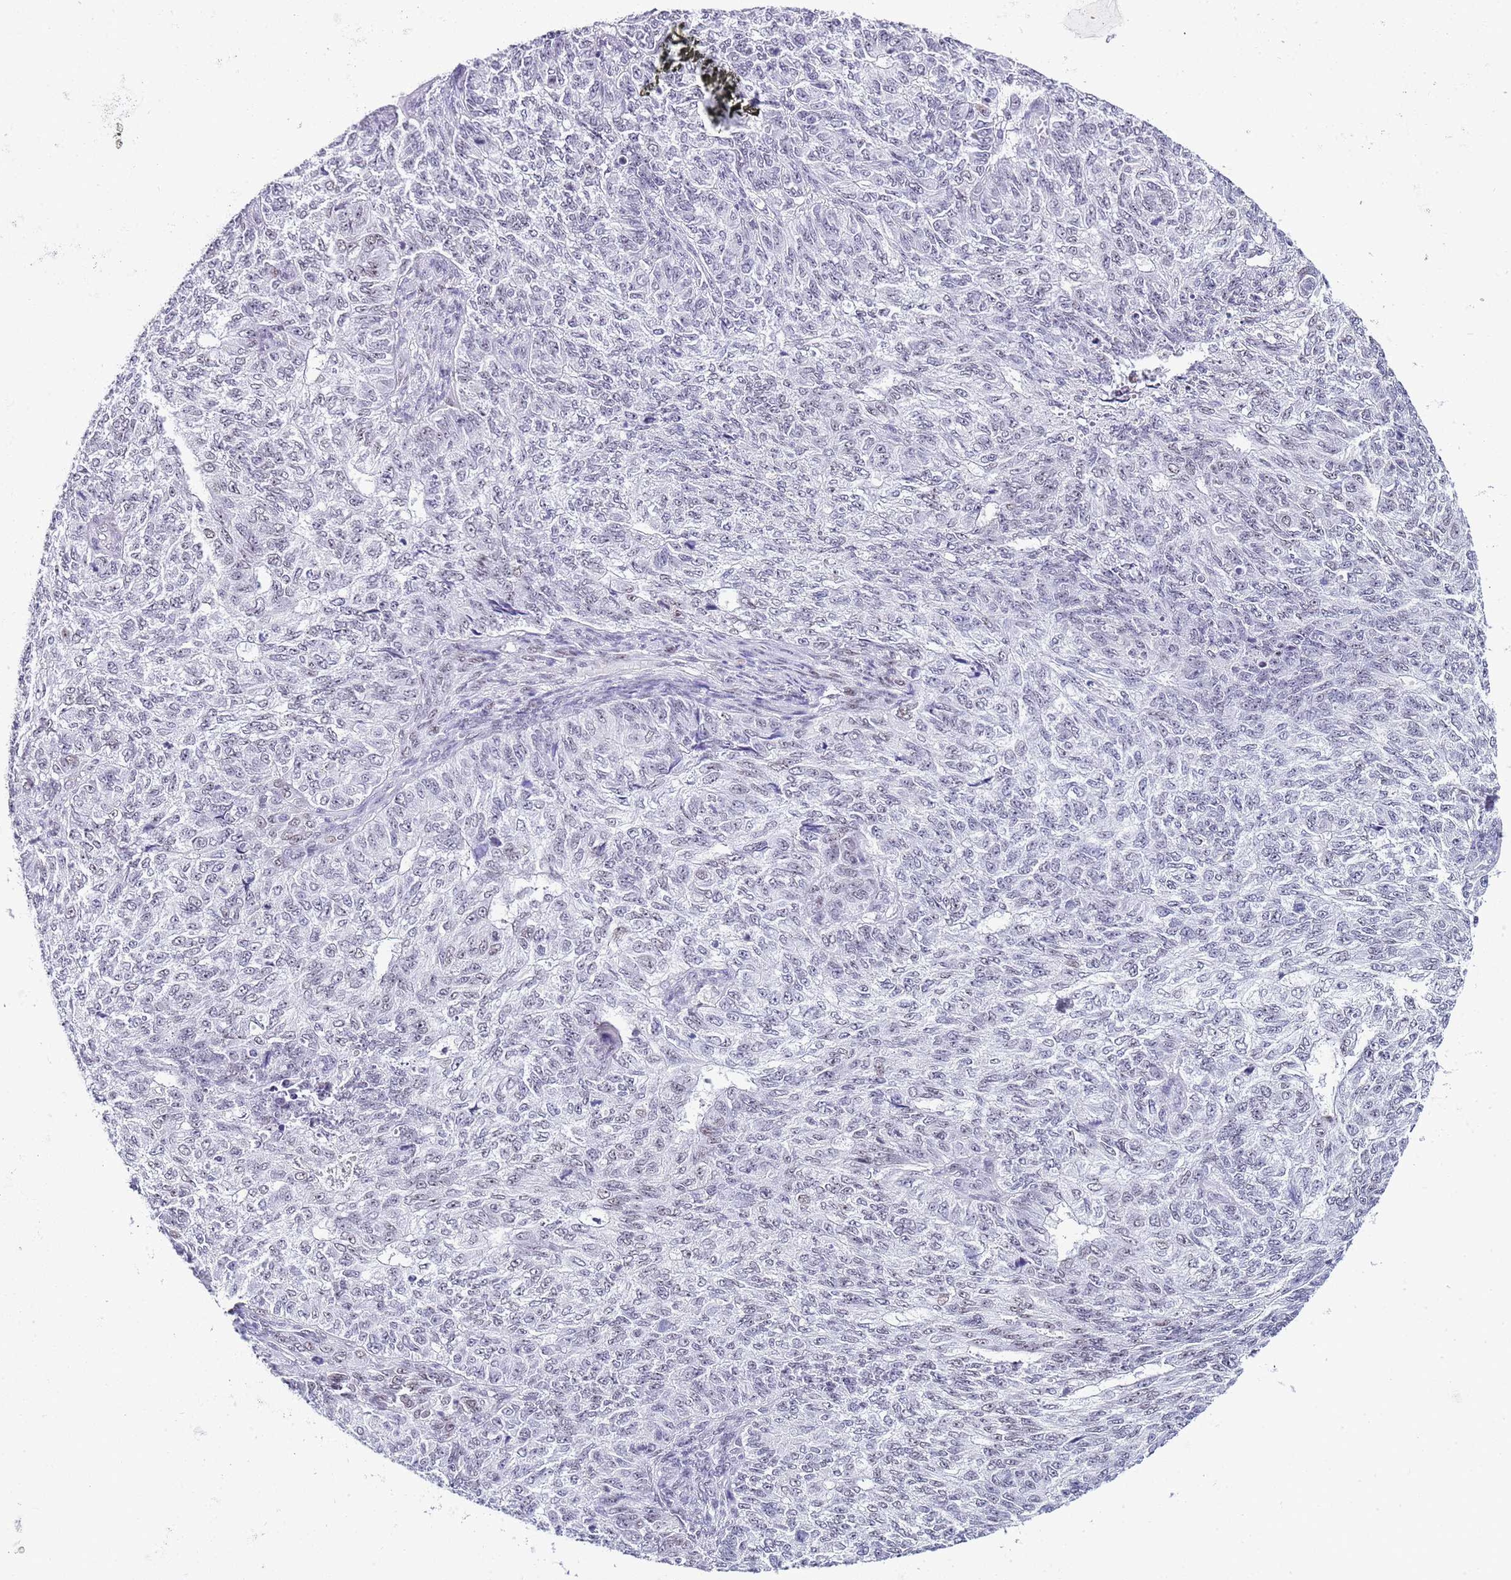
{"staining": {"intensity": "negative", "quantity": "none", "location": "none"}, "tissue": "endometrial cancer", "cell_type": "Tumor cells", "image_type": "cancer", "snomed": [{"axis": "morphology", "description": "Adenocarcinoma, NOS"}, {"axis": "topography", "description": "Endometrium"}], "caption": "Immunohistochemical staining of adenocarcinoma (endometrial) shows no significant expression in tumor cells.", "gene": "NOP56", "patient": {"sex": "female", "age": 32}}